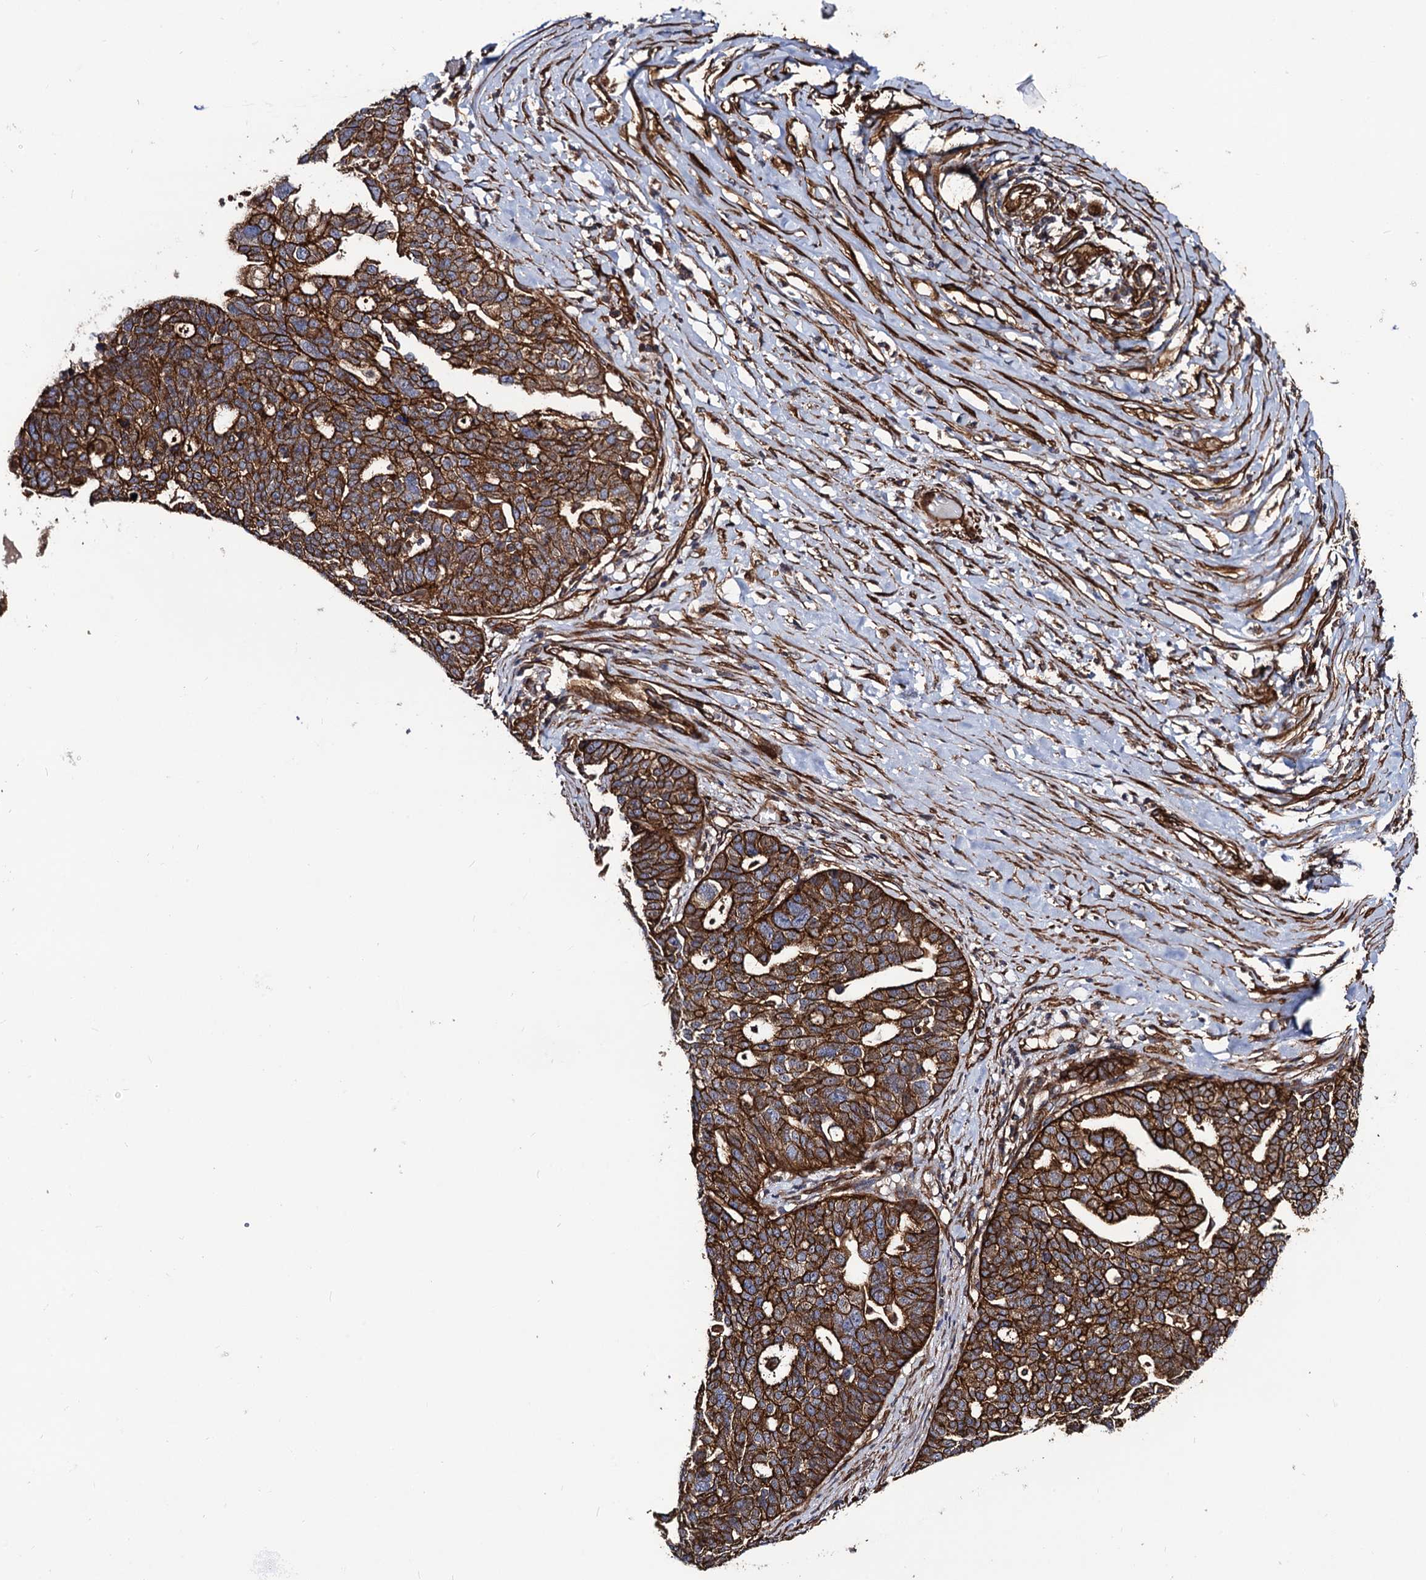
{"staining": {"intensity": "strong", "quantity": ">75%", "location": "cytoplasmic/membranous"}, "tissue": "ovarian cancer", "cell_type": "Tumor cells", "image_type": "cancer", "snomed": [{"axis": "morphology", "description": "Cystadenocarcinoma, serous, NOS"}, {"axis": "topography", "description": "Ovary"}], "caption": "Ovarian cancer (serous cystadenocarcinoma) tissue reveals strong cytoplasmic/membranous staining in approximately >75% of tumor cells Using DAB (brown) and hematoxylin (blue) stains, captured at high magnification using brightfield microscopy.", "gene": "CIP2A", "patient": {"sex": "female", "age": 59}}